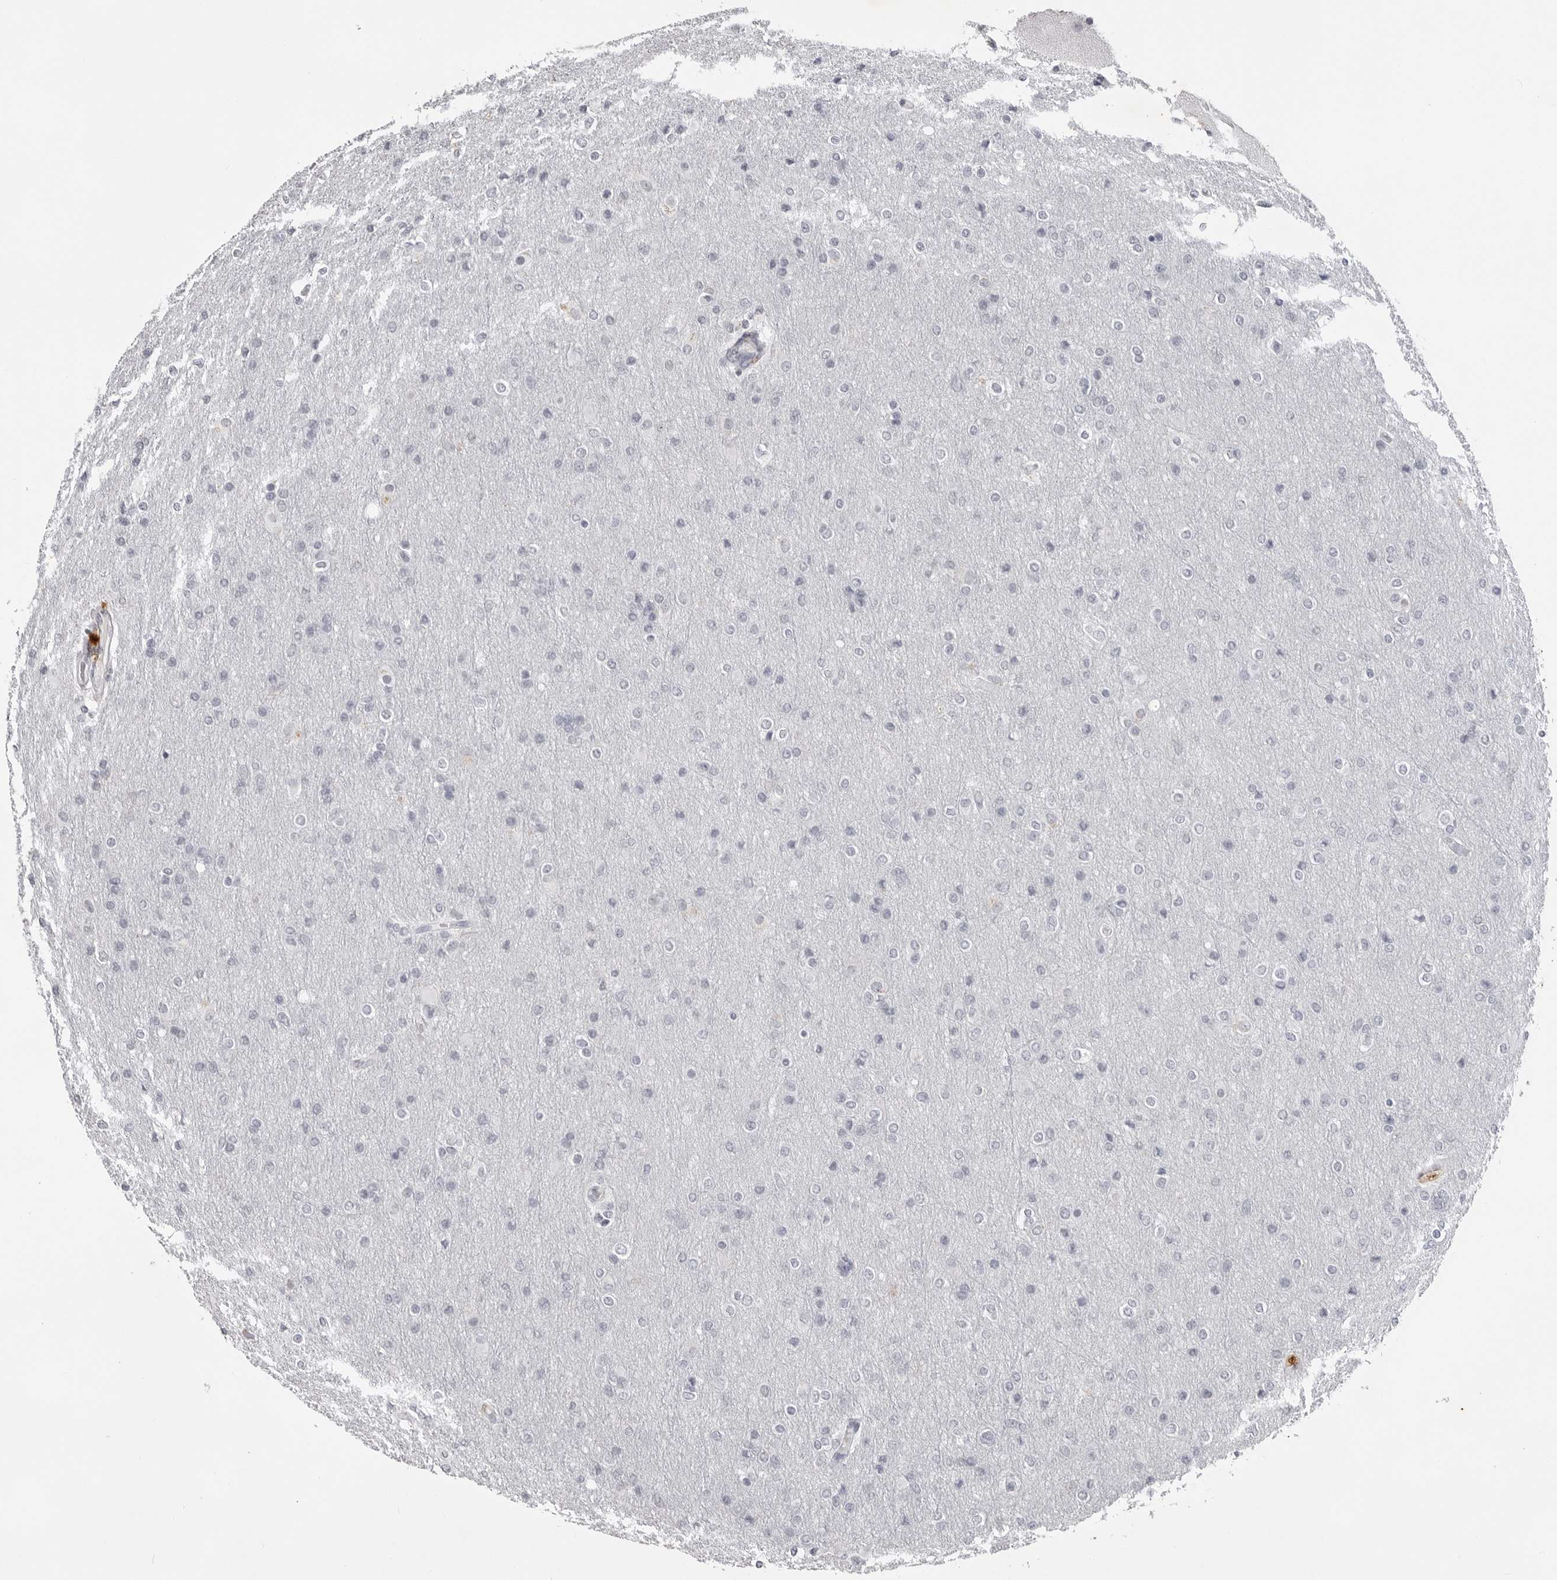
{"staining": {"intensity": "negative", "quantity": "none", "location": "none"}, "tissue": "glioma", "cell_type": "Tumor cells", "image_type": "cancer", "snomed": [{"axis": "morphology", "description": "Glioma, malignant, High grade"}, {"axis": "topography", "description": "Cerebral cortex"}], "caption": "The micrograph displays no staining of tumor cells in high-grade glioma (malignant).", "gene": "RRM1", "patient": {"sex": "female", "age": 36}}